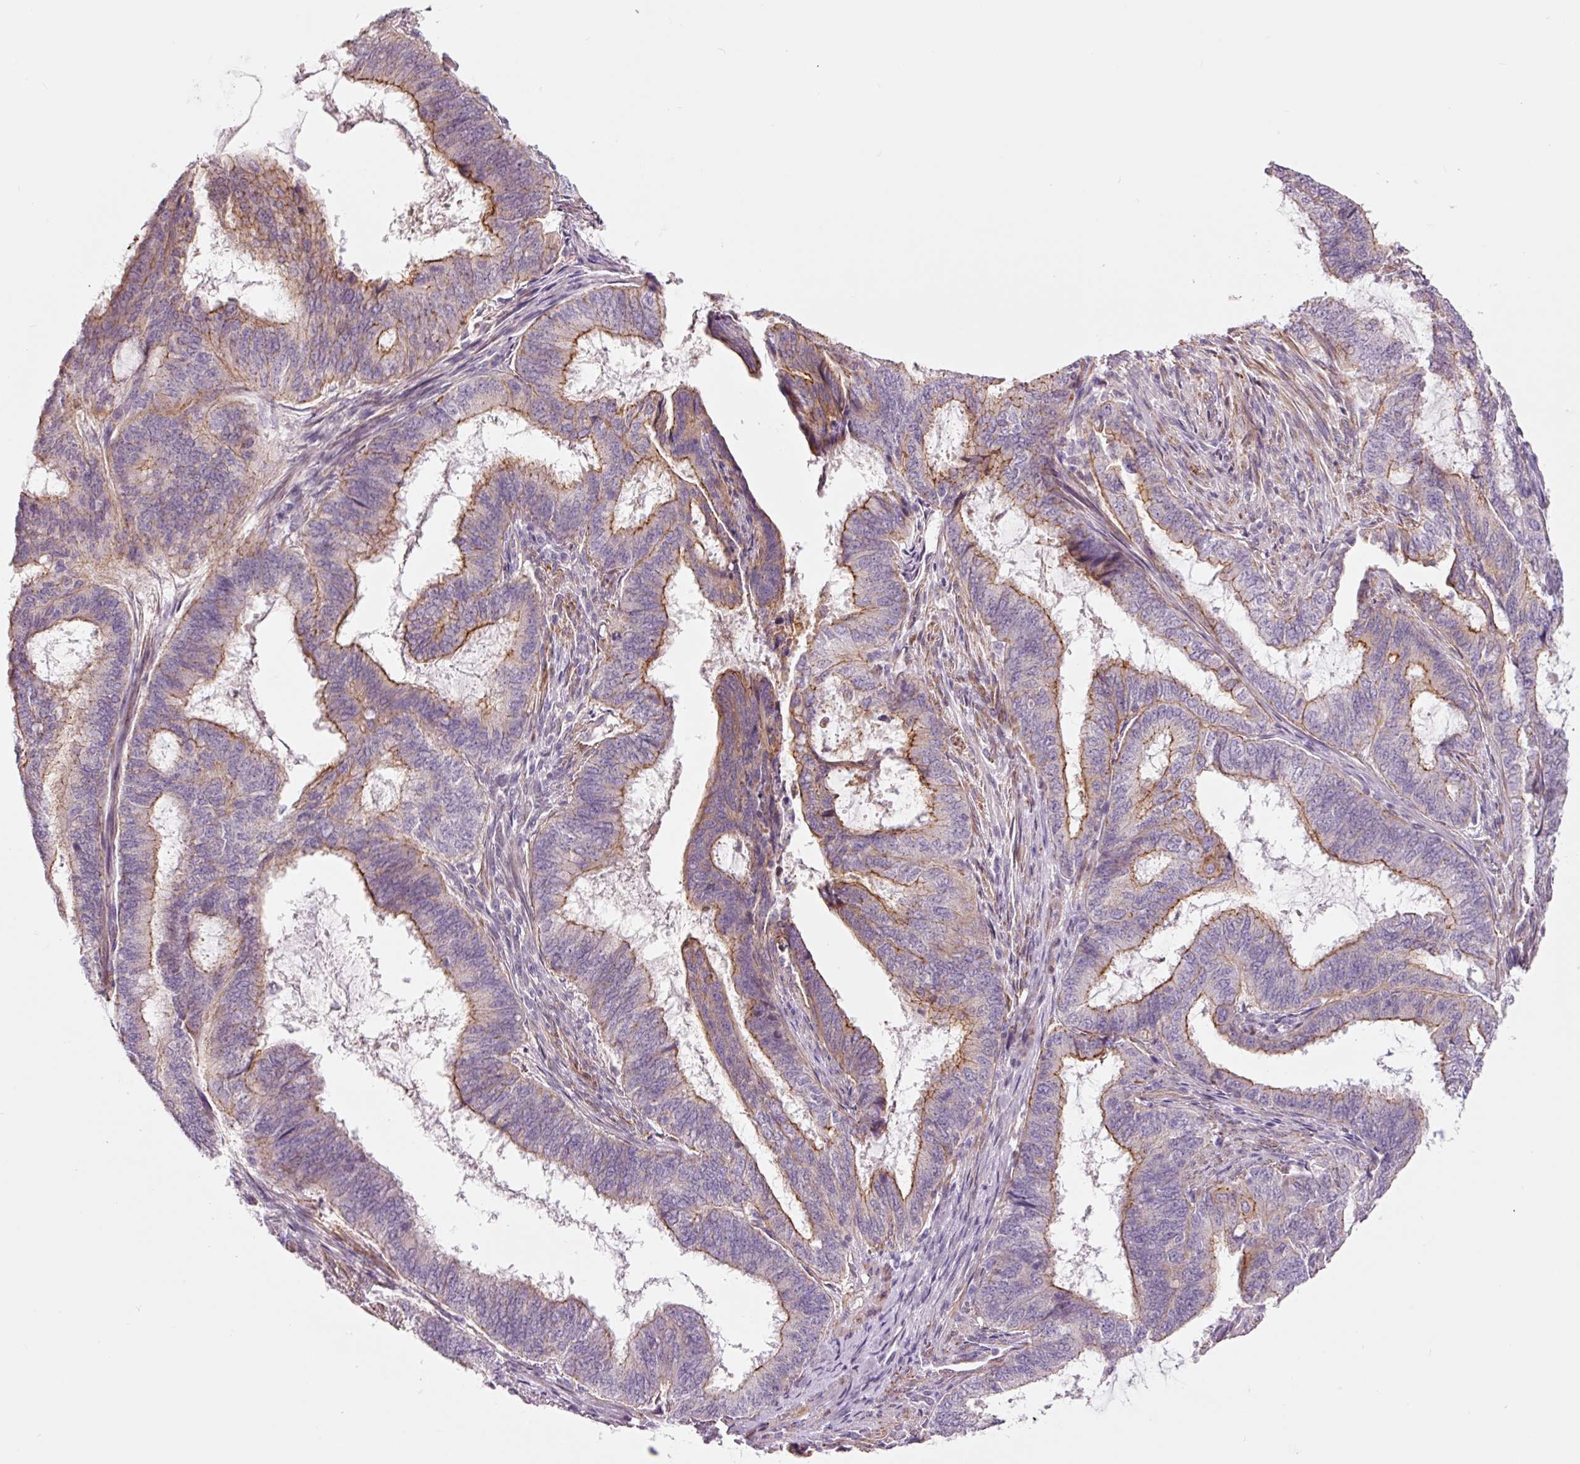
{"staining": {"intensity": "moderate", "quantity": "25%-75%", "location": "cytoplasmic/membranous"}, "tissue": "endometrial cancer", "cell_type": "Tumor cells", "image_type": "cancer", "snomed": [{"axis": "morphology", "description": "Adenocarcinoma, NOS"}, {"axis": "topography", "description": "Endometrium"}], "caption": "IHC (DAB) staining of adenocarcinoma (endometrial) exhibits moderate cytoplasmic/membranous protein expression in about 25%-75% of tumor cells.", "gene": "DAPP1", "patient": {"sex": "female", "age": 51}}